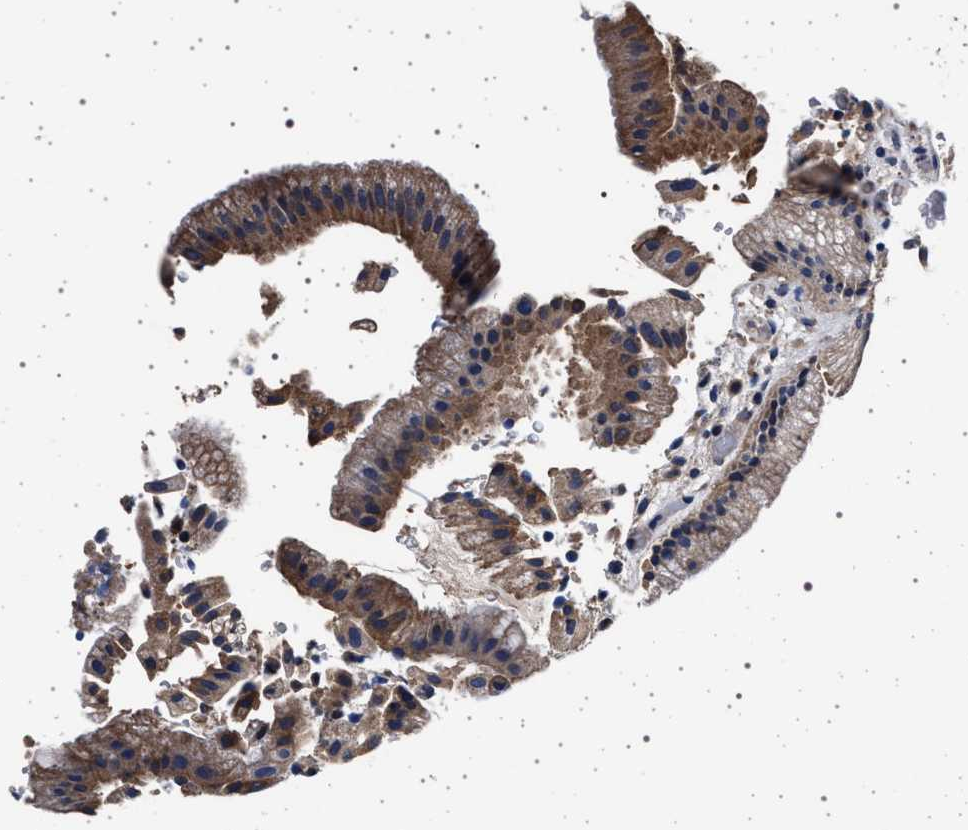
{"staining": {"intensity": "moderate", "quantity": ">75%", "location": "cytoplasmic/membranous"}, "tissue": "gallbladder", "cell_type": "Glandular cells", "image_type": "normal", "snomed": [{"axis": "morphology", "description": "Normal tissue, NOS"}, {"axis": "topography", "description": "Gallbladder"}], "caption": "Brown immunohistochemical staining in benign gallbladder reveals moderate cytoplasmic/membranous expression in approximately >75% of glandular cells.", "gene": "MAP3K2", "patient": {"sex": "male", "age": 49}}